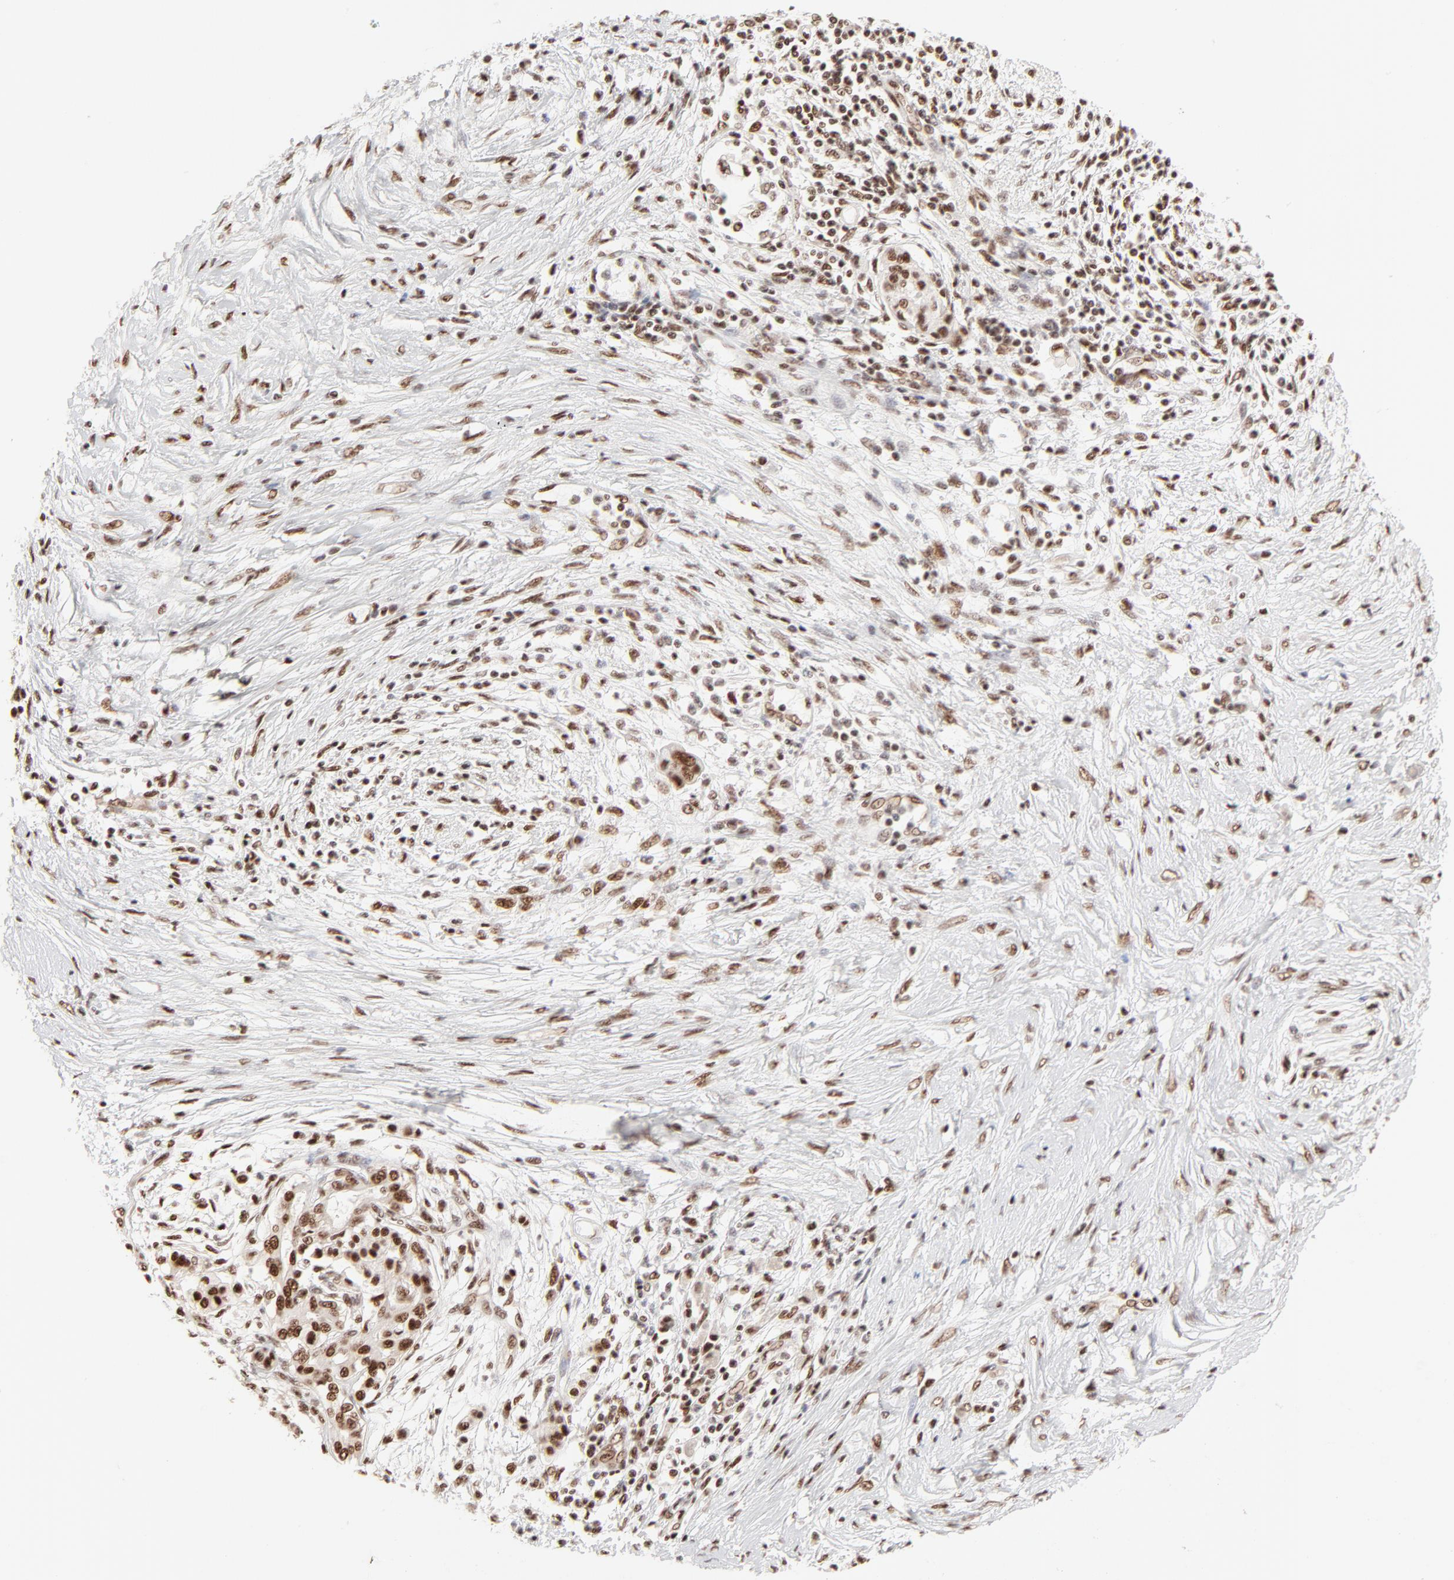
{"staining": {"intensity": "strong", "quantity": ">75%", "location": "nuclear"}, "tissue": "pancreatic cancer", "cell_type": "Tumor cells", "image_type": "cancer", "snomed": [{"axis": "morphology", "description": "Adenocarcinoma, NOS"}, {"axis": "topography", "description": "Pancreas"}], "caption": "A high amount of strong nuclear expression is seen in about >75% of tumor cells in adenocarcinoma (pancreatic) tissue.", "gene": "TARDBP", "patient": {"sex": "female", "age": 59}}